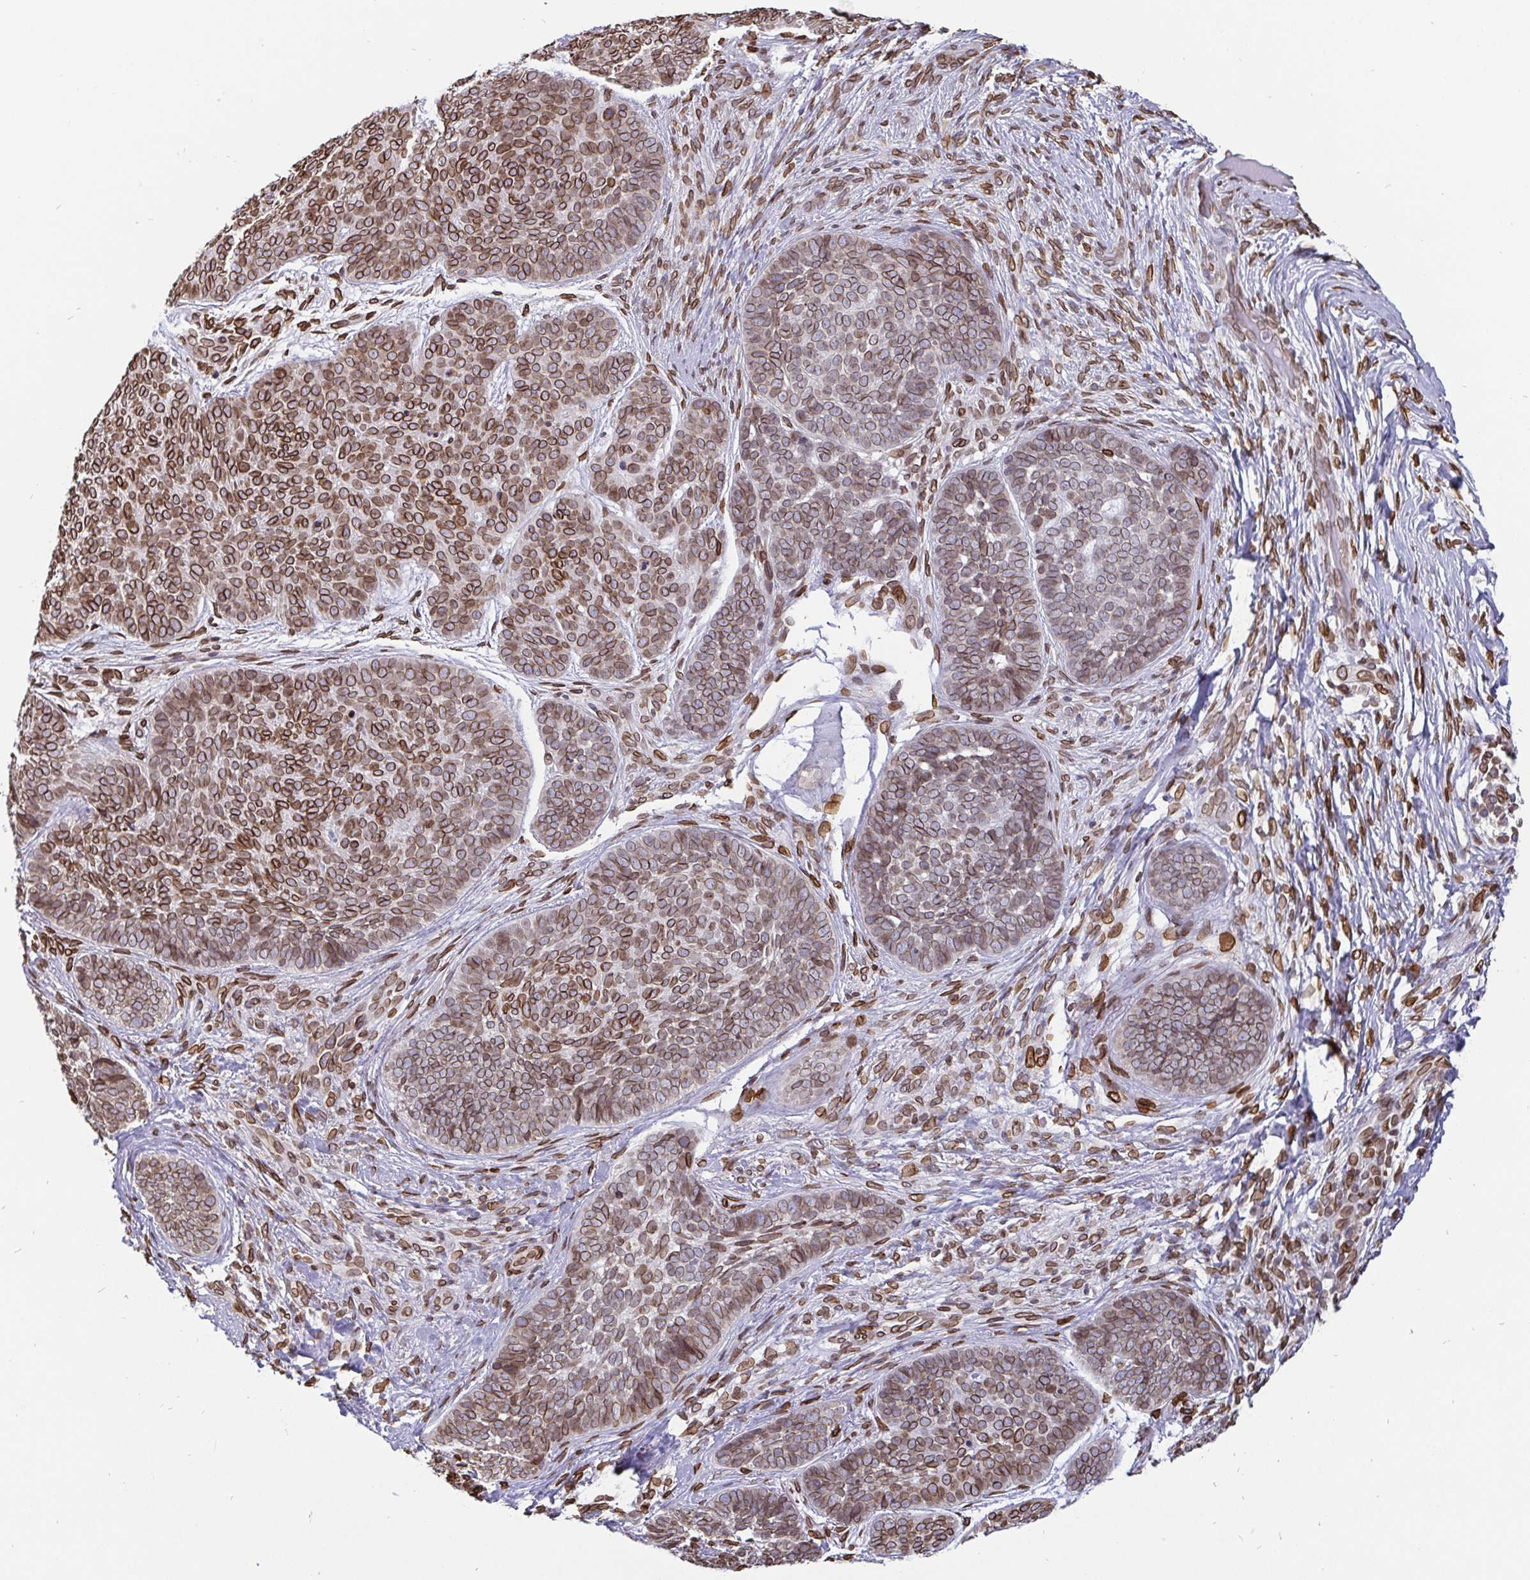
{"staining": {"intensity": "strong", "quantity": ">75%", "location": "cytoplasmic/membranous,nuclear"}, "tissue": "skin cancer", "cell_type": "Tumor cells", "image_type": "cancer", "snomed": [{"axis": "morphology", "description": "Basal cell carcinoma"}, {"axis": "topography", "description": "Skin"}, {"axis": "topography", "description": "Skin of nose"}], "caption": "The photomicrograph displays immunohistochemical staining of skin basal cell carcinoma. There is strong cytoplasmic/membranous and nuclear positivity is seen in about >75% of tumor cells.", "gene": "EMD", "patient": {"sex": "female", "age": 81}}